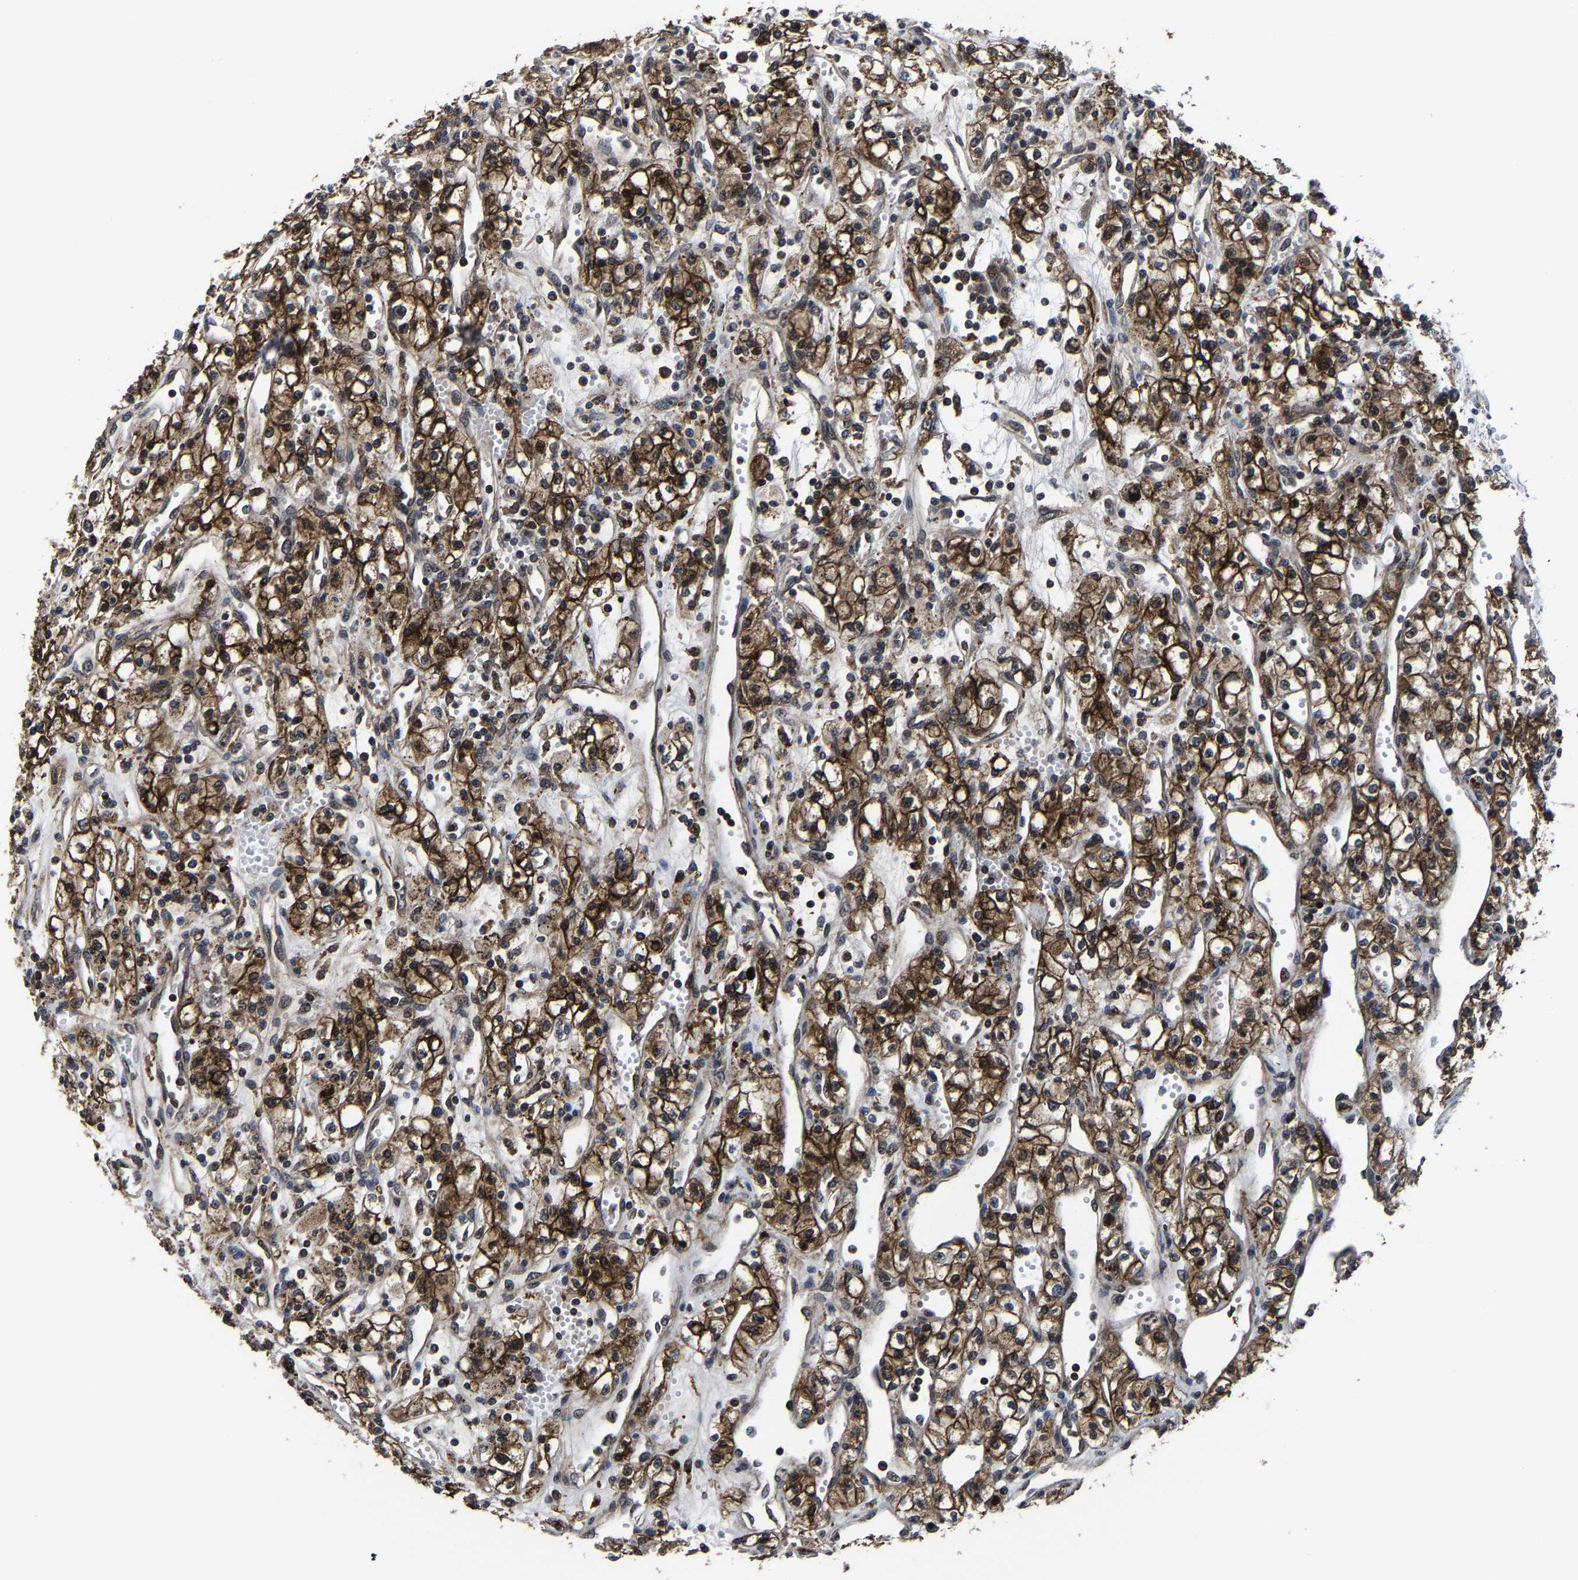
{"staining": {"intensity": "strong", "quantity": ">75%", "location": "cytoplasmic/membranous"}, "tissue": "renal cancer", "cell_type": "Tumor cells", "image_type": "cancer", "snomed": [{"axis": "morphology", "description": "Adenocarcinoma, NOS"}, {"axis": "topography", "description": "Kidney"}], "caption": "IHC micrograph of neoplastic tissue: human renal cancer stained using immunohistochemistry exhibits high levels of strong protein expression localized specifically in the cytoplasmic/membranous of tumor cells, appearing as a cytoplasmic/membranous brown color.", "gene": "ZCCHC7", "patient": {"sex": "male", "age": 59}}